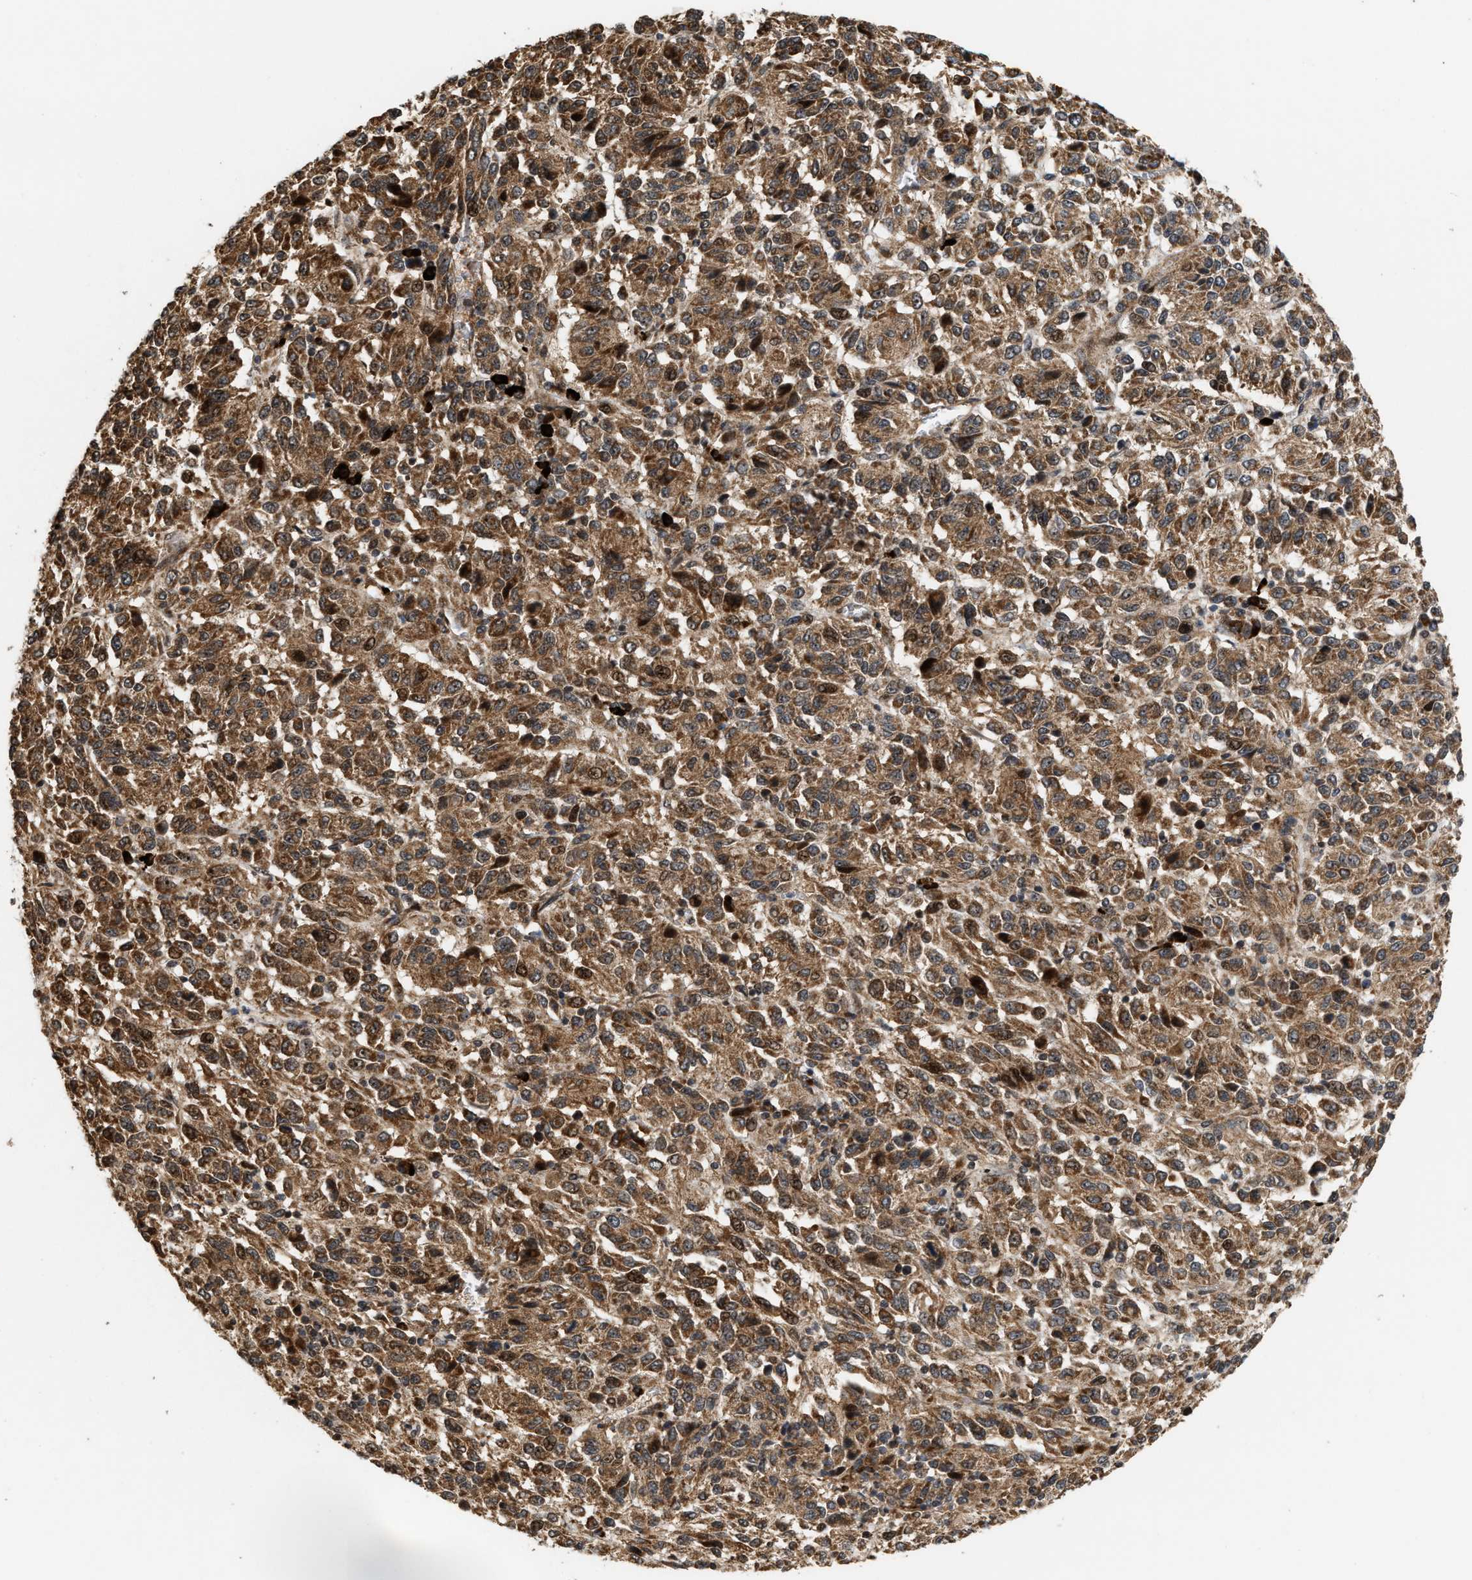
{"staining": {"intensity": "moderate", "quantity": ">75%", "location": "cytoplasmic/membranous,nuclear"}, "tissue": "melanoma", "cell_type": "Tumor cells", "image_type": "cancer", "snomed": [{"axis": "morphology", "description": "Malignant melanoma, Metastatic site"}, {"axis": "topography", "description": "Lung"}], "caption": "Brown immunohistochemical staining in melanoma shows moderate cytoplasmic/membranous and nuclear positivity in about >75% of tumor cells.", "gene": "ELP2", "patient": {"sex": "male", "age": 64}}